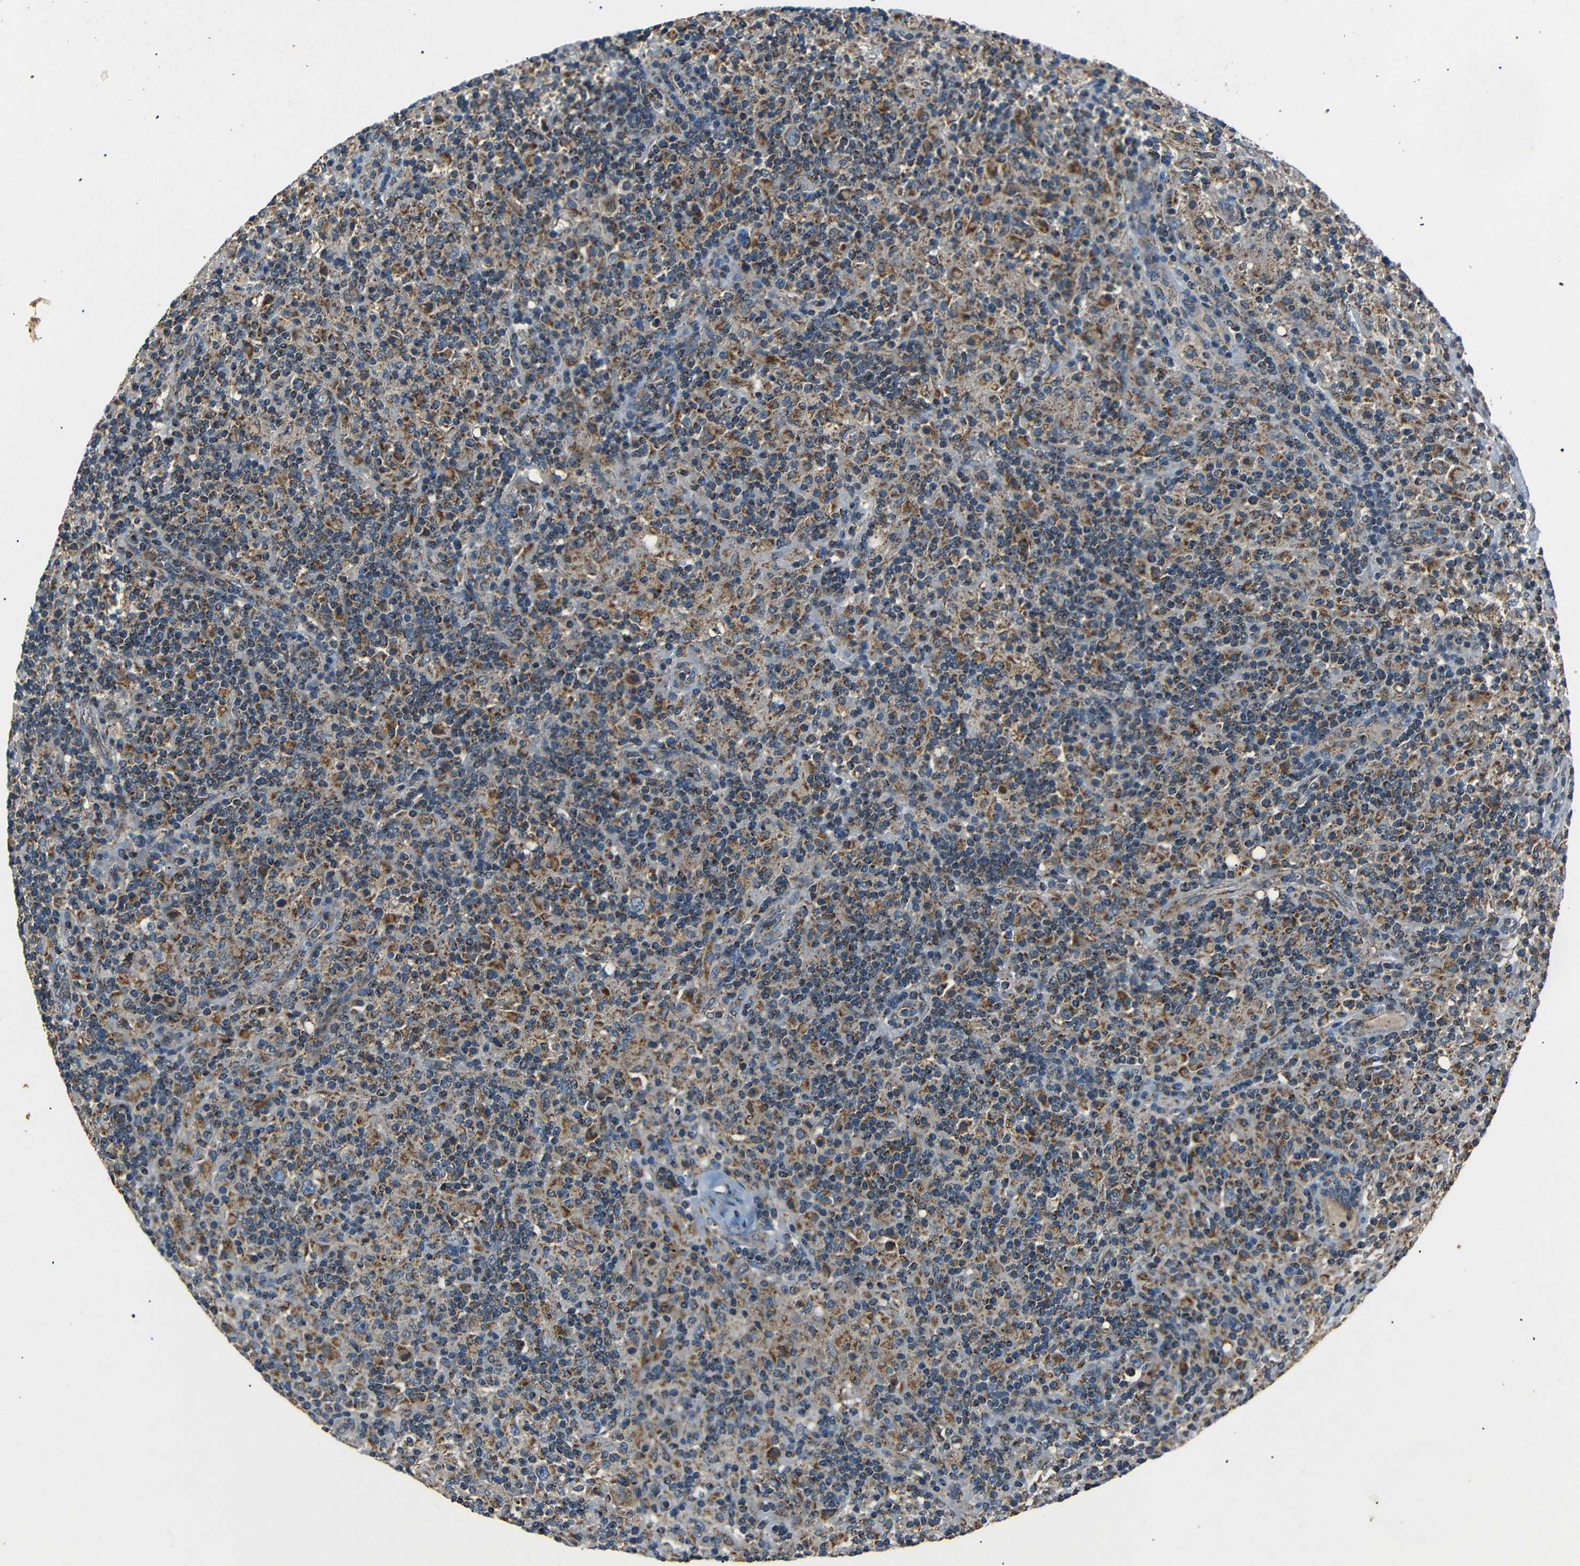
{"staining": {"intensity": "moderate", "quantity": "25%-75%", "location": "cytoplasmic/membranous"}, "tissue": "lymphoma", "cell_type": "Tumor cells", "image_type": "cancer", "snomed": [{"axis": "morphology", "description": "Hodgkin's disease, NOS"}, {"axis": "topography", "description": "Lymph node"}], "caption": "Hodgkin's disease stained with a brown dye reveals moderate cytoplasmic/membranous positive expression in about 25%-75% of tumor cells.", "gene": "NETO2", "patient": {"sex": "male", "age": 70}}